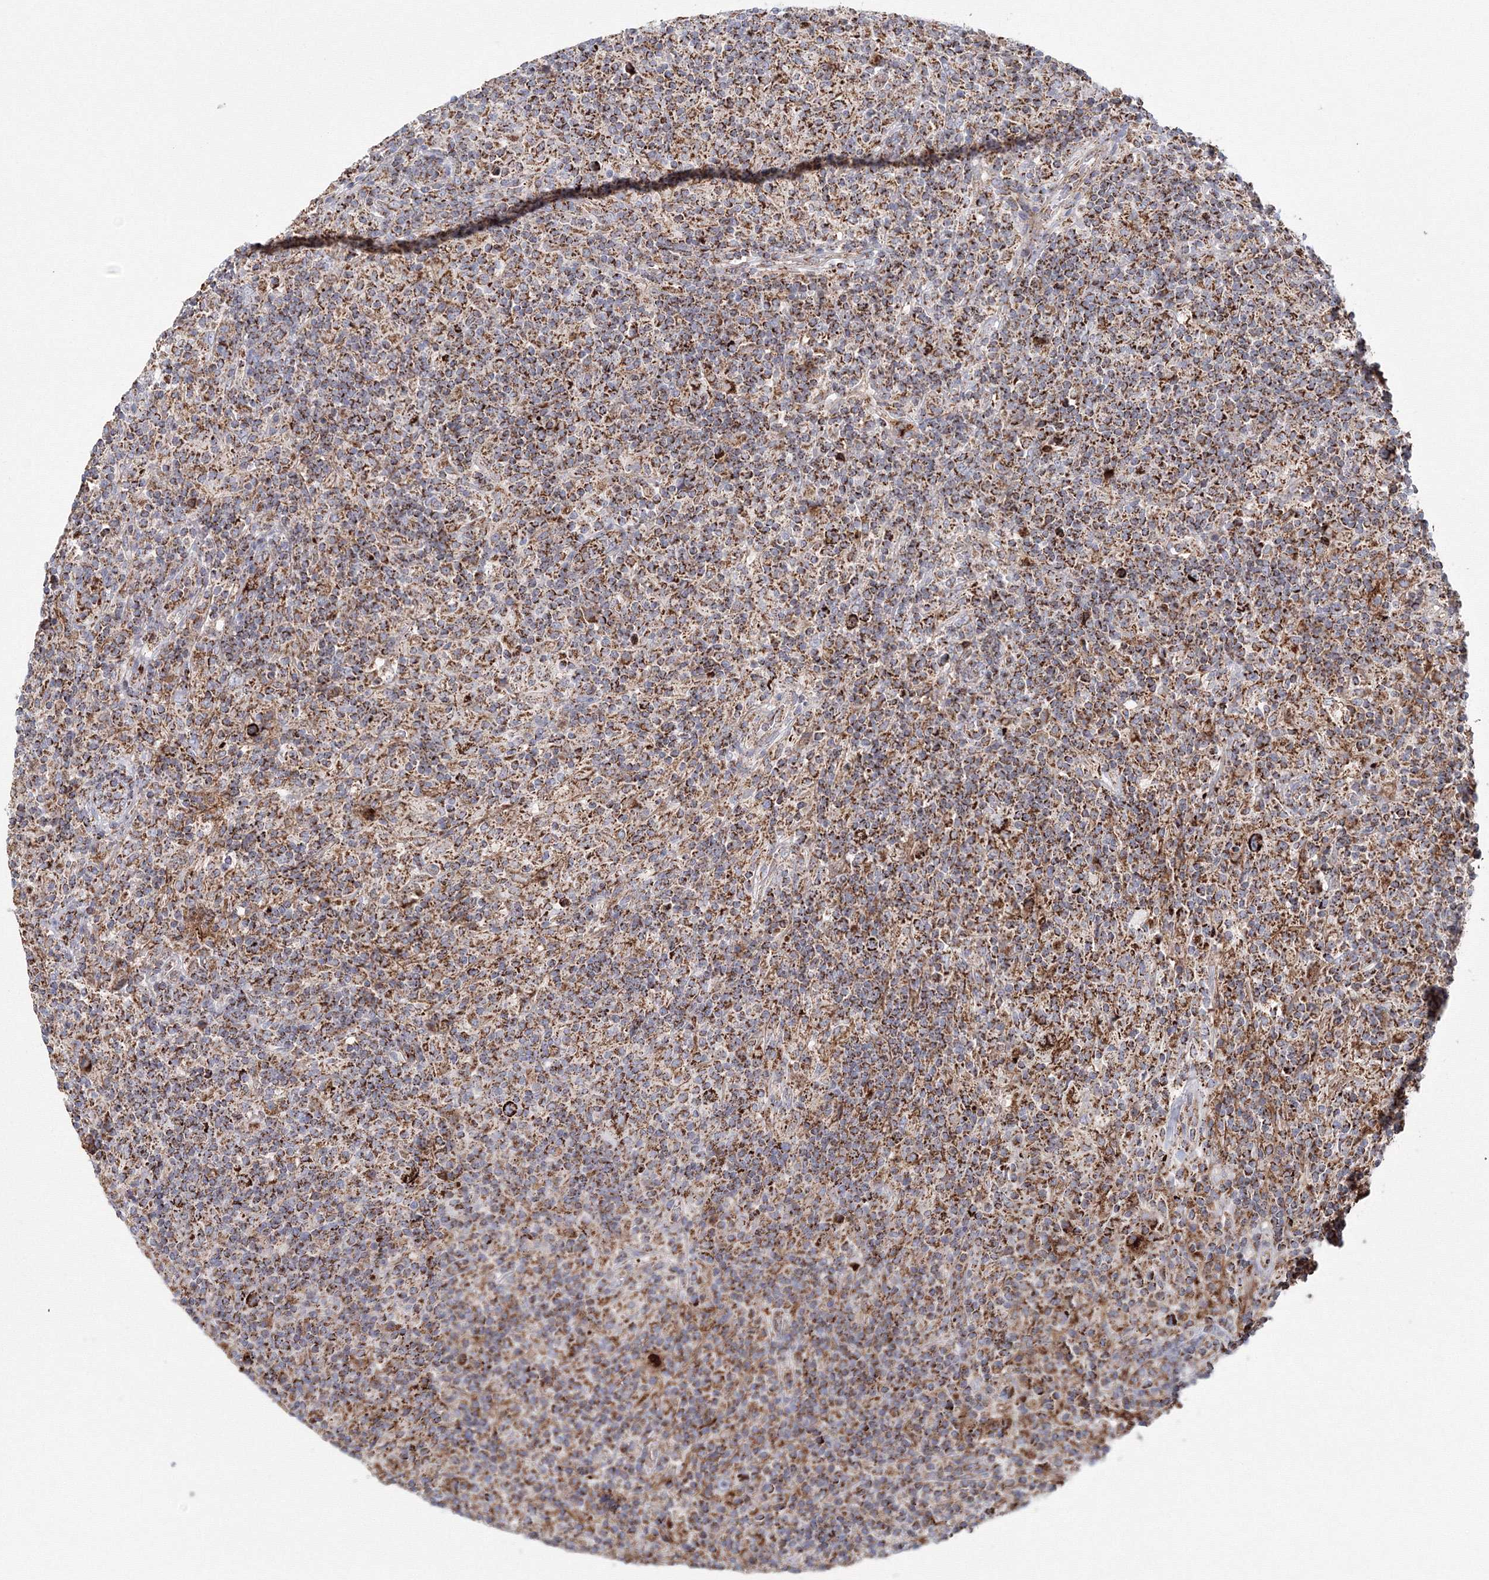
{"staining": {"intensity": "strong", "quantity": ">75%", "location": "cytoplasmic/membranous"}, "tissue": "lymphoma", "cell_type": "Tumor cells", "image_type": "cancer", "snomed": [{"axis": "morphology", "description": "Hodgkin's disease, NOS"}, {"axis": "topography", "description": "Lymph node"}], "caption": "An IHC photomicrograph of neoplastic tissue is shown. Protein staining in brown shows strong cytoplasmic/membranous positivity in Hodgkin's disease within tumor cells.", "gene": "GRPEL1", "patient": {"sex": "male", "age": 70}}